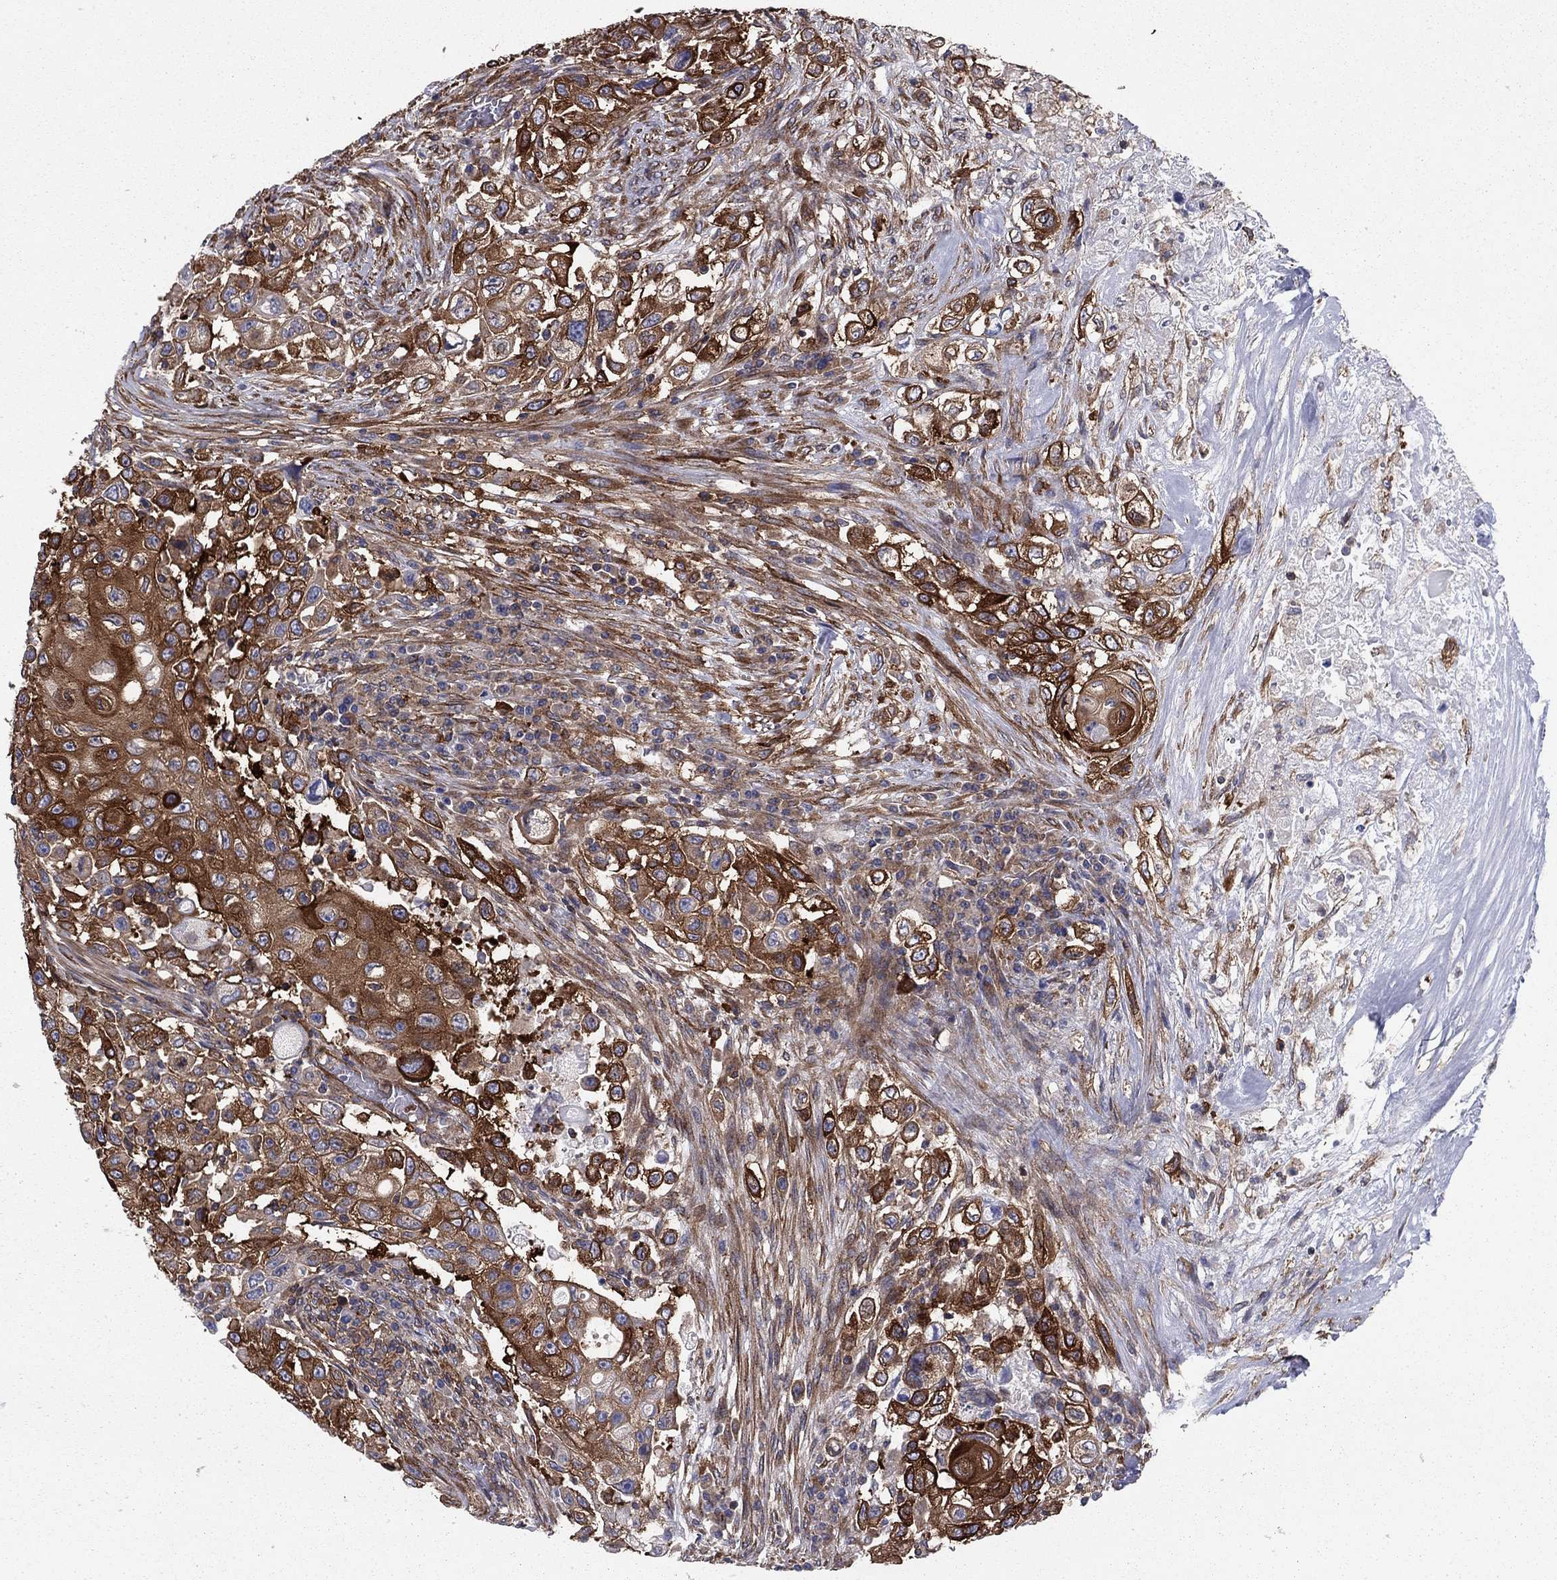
{"staining": {"intensity": "strong", "quantity": ">75%", "location": "cytoplasmic/membranous"}, "tissue": "urothelial cancer", "cell_type": "Tumor cells", "image_type": "cancer", "snomed": [{"axis": "morphology", "description": "Urothelial carcinoma, High grade"}, {"axis": "topography", "description": "Urinary bladder"}], "caption": "The immunohistochemical stain labels strong cytoplasmic/membranous positivity in tumor cells of urothelial carcinoma (high-grade) tissue.", "gene": "EHBP1L1", "patient": {"sex": "female", "age": 56}}